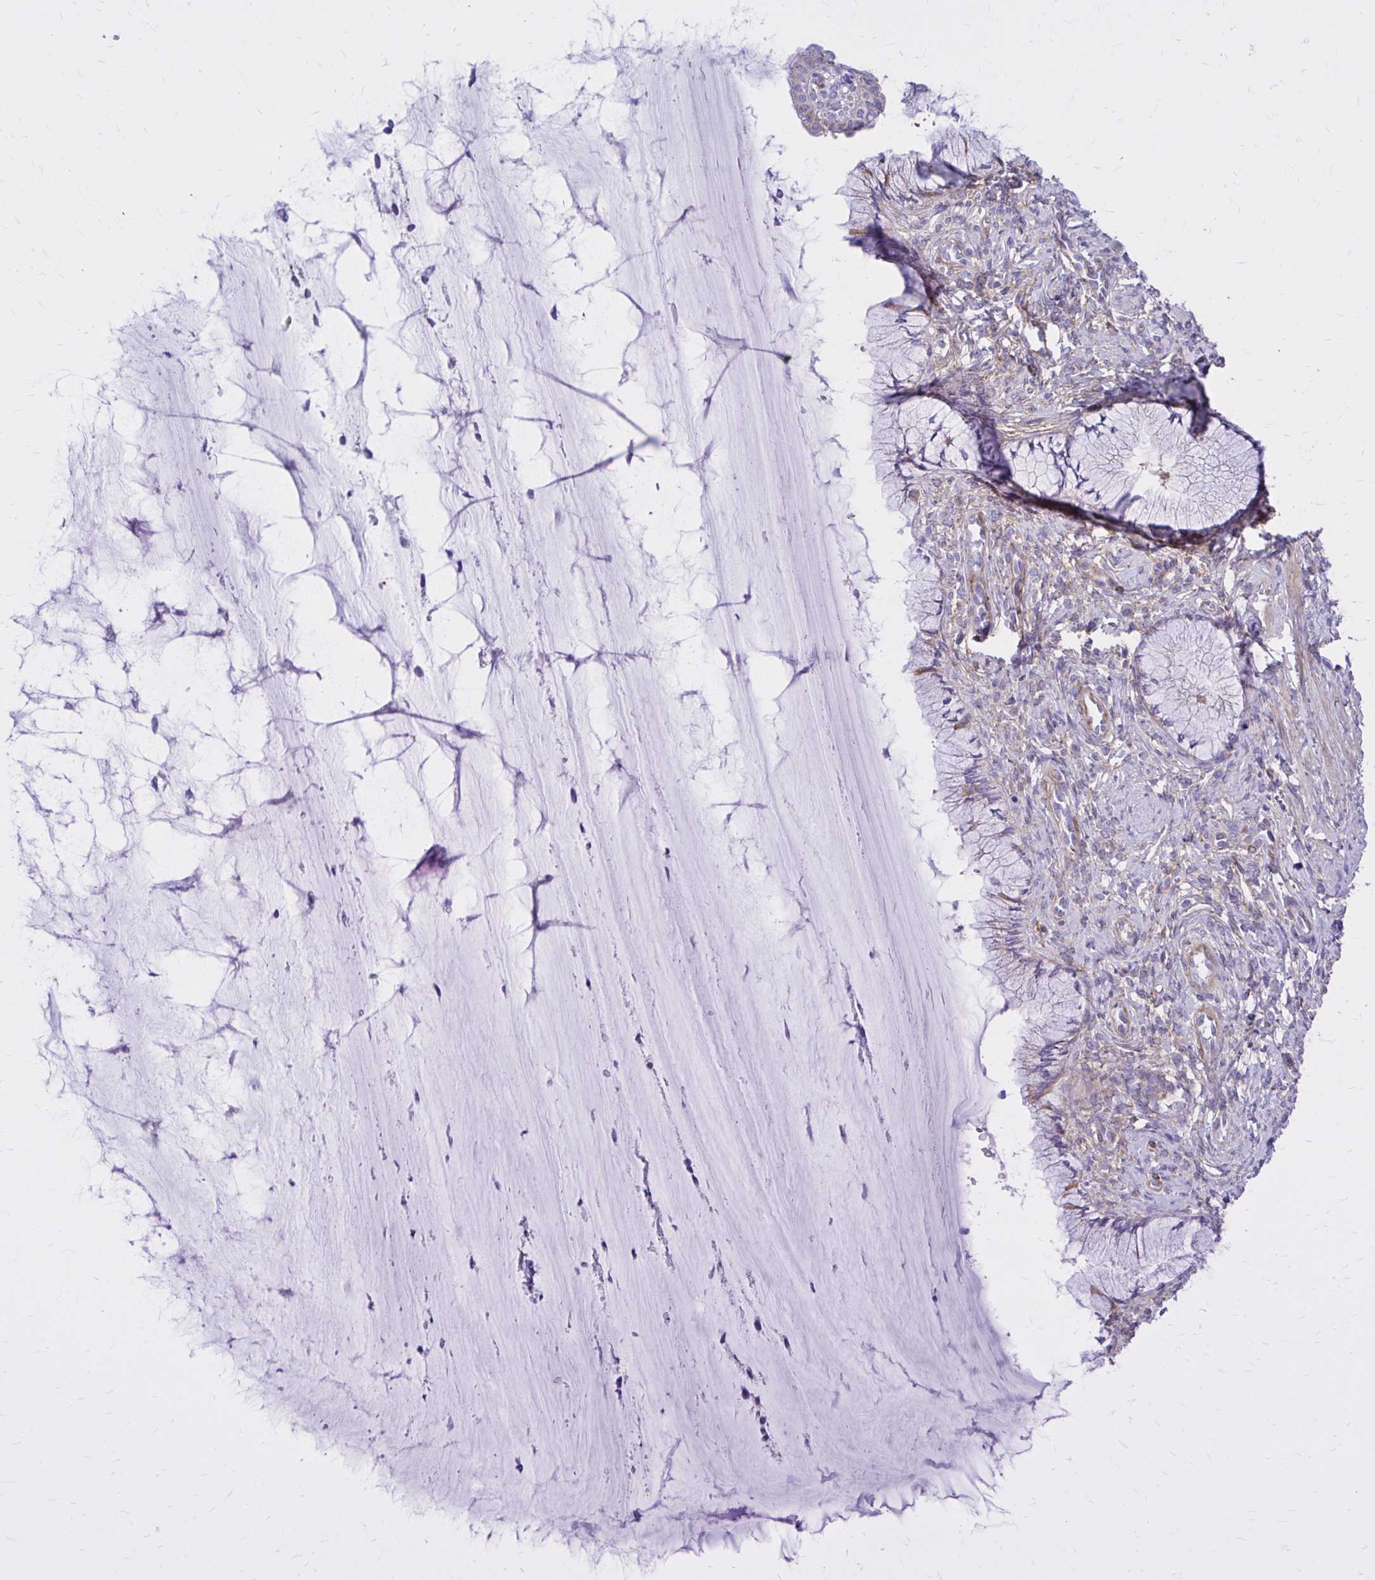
{"staining": {"intensity": "moderate", "quantity": "25%-75%", "location": "cytoplasmic/membranous"}, "tissue": "cervix", "cell_type": "Glandular cells", "image_type": "normal", "snomed": [{"axis": "morphology", "description": "Normal tissue, NOS"}, {"axis": "topography", "description": "Cervix"}], "caption": "Moderate cytoplasmic/membranous staining is present in approximately 25%-75% of glandular cells in normal cervix.", "gene": "EPB41L1", "patient": {"sex": "female", "age": 37}}